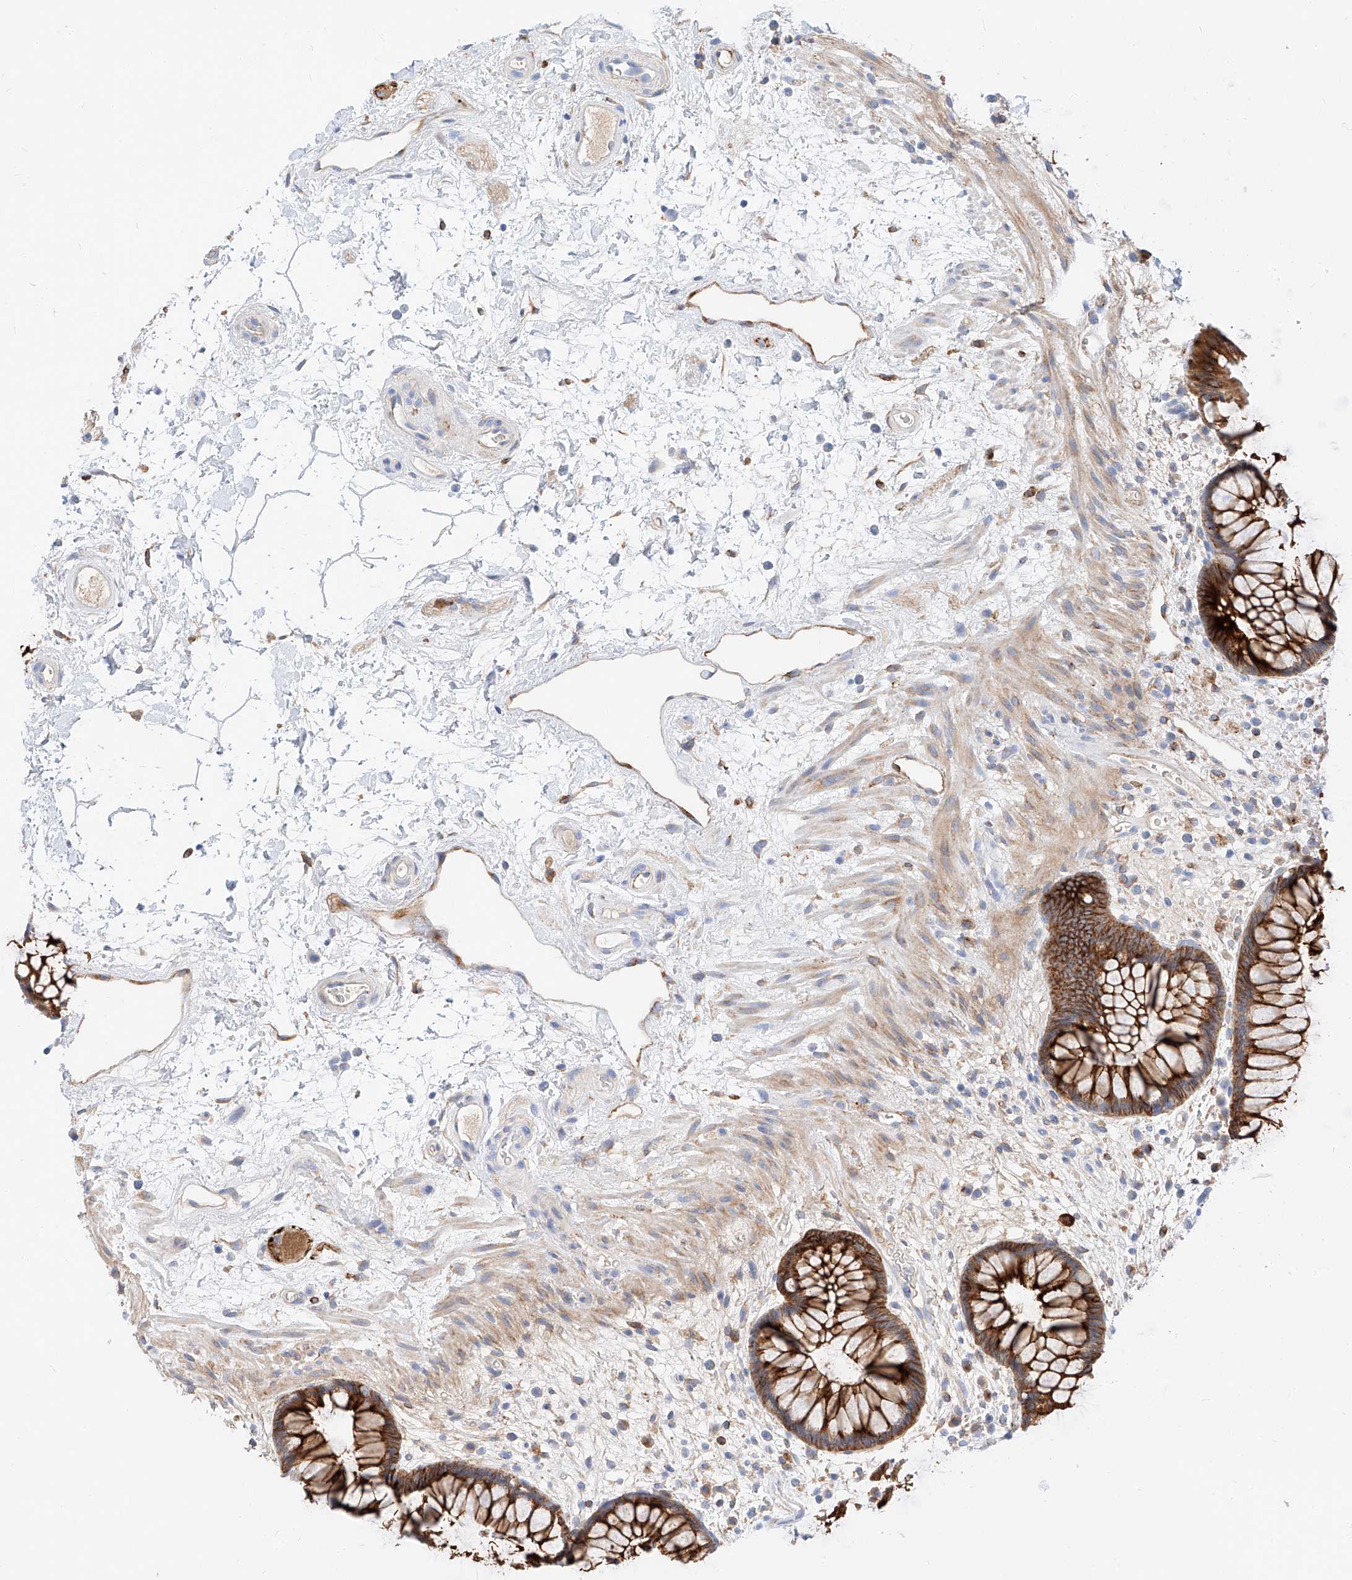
{"staining": {"intensity": "strong", "quantity": ">75%", "location": "cytoplasmic/membranous"}, "tissue": "rectum", "cell_type": "Glandular cells", "image_type": "normal", "snomed": [{"axis": "morphology", "description": "Normal tissue, NOS"}, {"axis": "topography", "description": "Rectum"}], "caption": "Immunohistochemical staining of benign rectum shows >75% levels of strong cytoplasmic/membranous protein staining in approximately >75% of glandular cells.", "gene": "MAP7", "patient": {"sex": "male", "age": 51}}